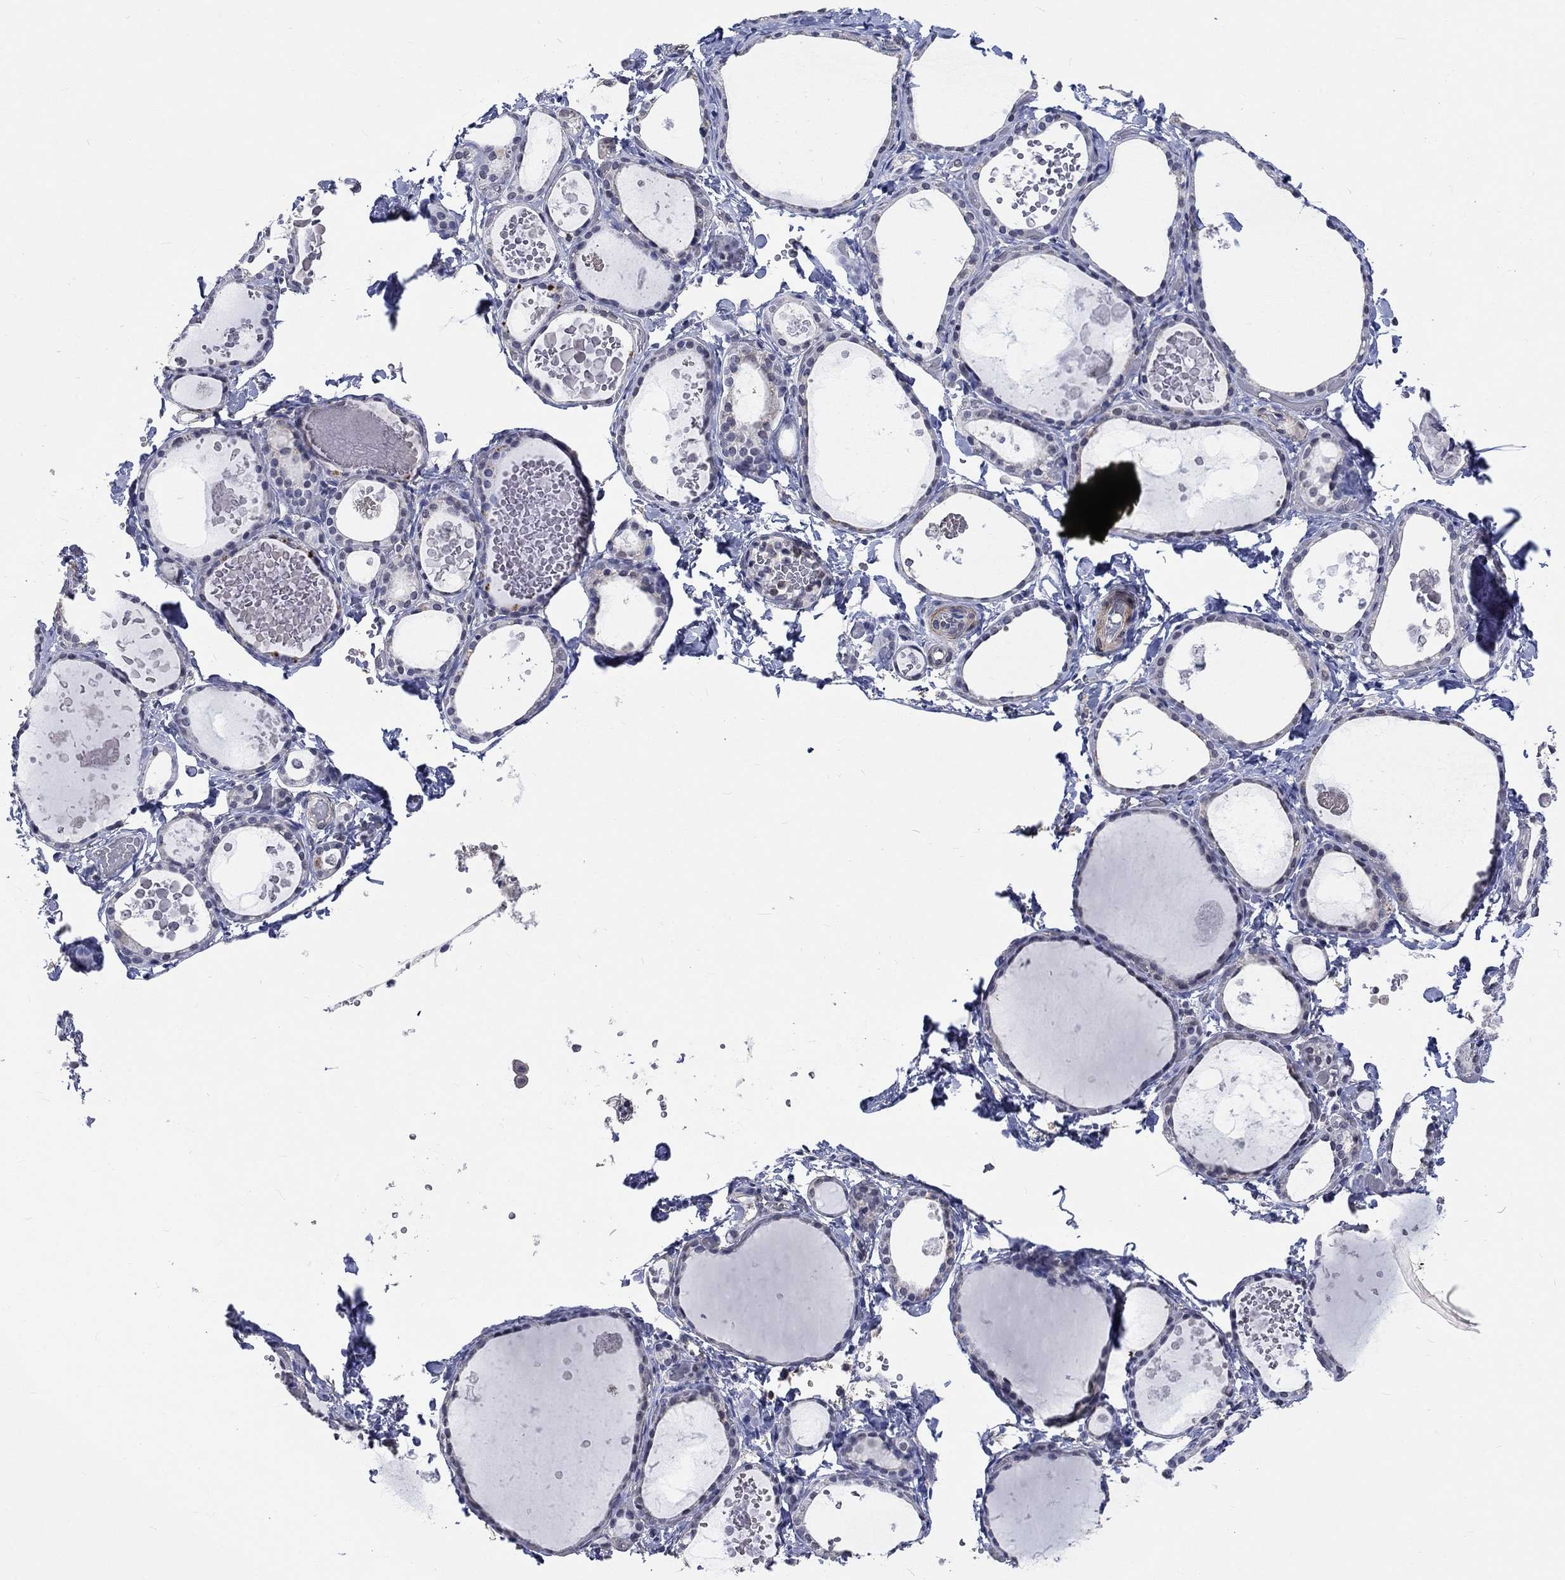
{"staining": {"intensity": "negative", "quantity": "none", "location": "none"}, "tissue": "thyroid gland", "cell_type": "Glandular cells", "image_type": "normal", "snomed": [{"axis": "morphology", "description": "Normal tissue, NOS"}, {"axis": "topography", "description": "Thyroid gland"}], "caption": "IHC micrograph of unremarkable thyroid gland: human thyroid gland stained with DAB demonstrates no significant protein expression in glandular cells. (DAB IHC, high magnification).", "gene": "ZBTB18", "patient": {"sex": "female", "age": 56}}